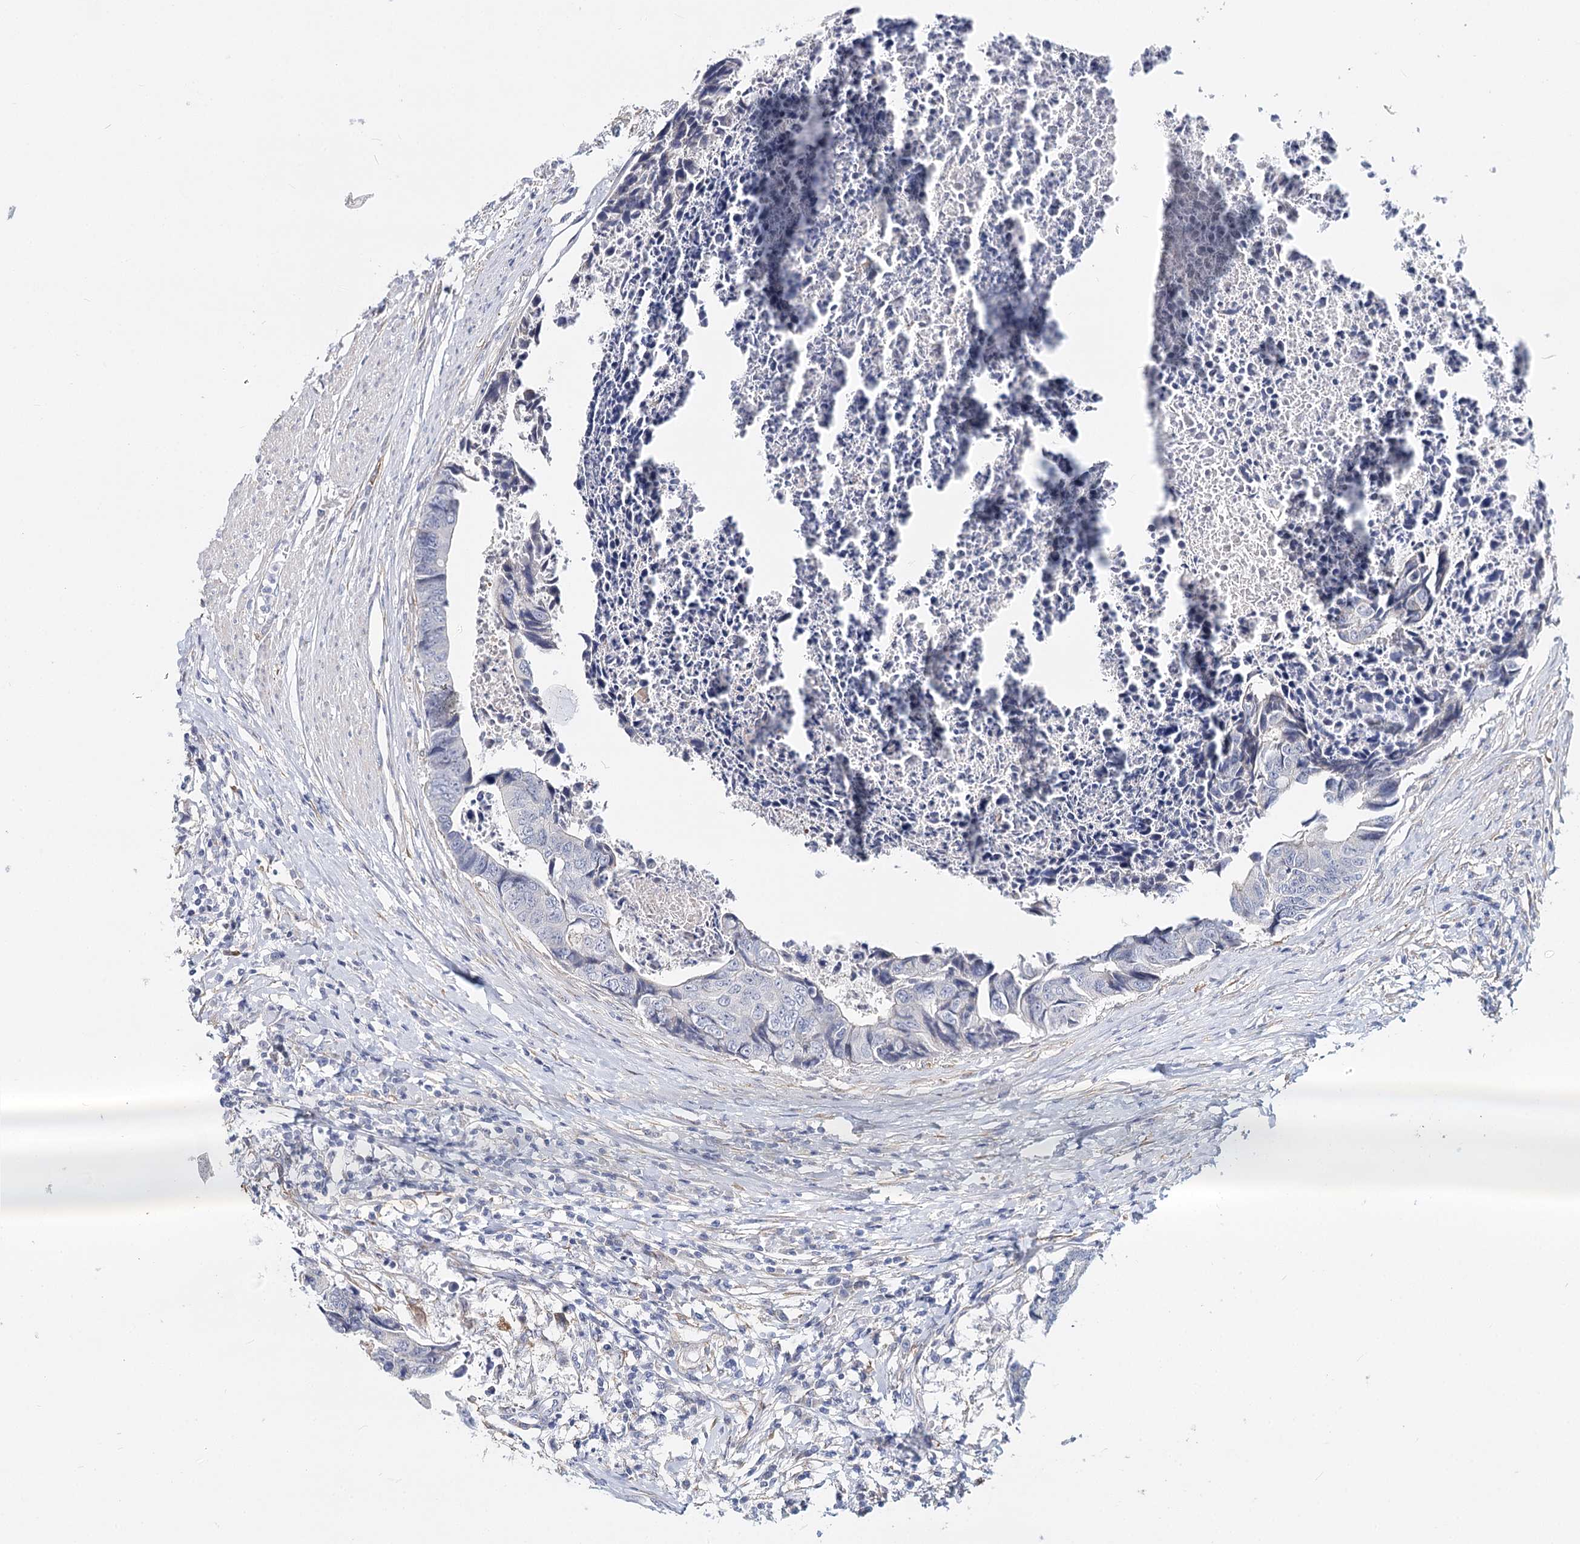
{"staining": {"intensity": "negative", "quantity": "none", "location": "none"}, "tissue": "colorectal cancer", "cell_type": "Tumor cells", "image_type": "cancer", "snomed": [{"axis": "morphology", "description": "Adenocarcinoma, NOS"}, {"axis": "topography", "description": "Rectum"}], "caption": "There is no significant staining in tumor cells of colorectal cancer (adenocarcinoma).", "gene": "TEX12", "patient": {"sex": "male", "age": 84}}